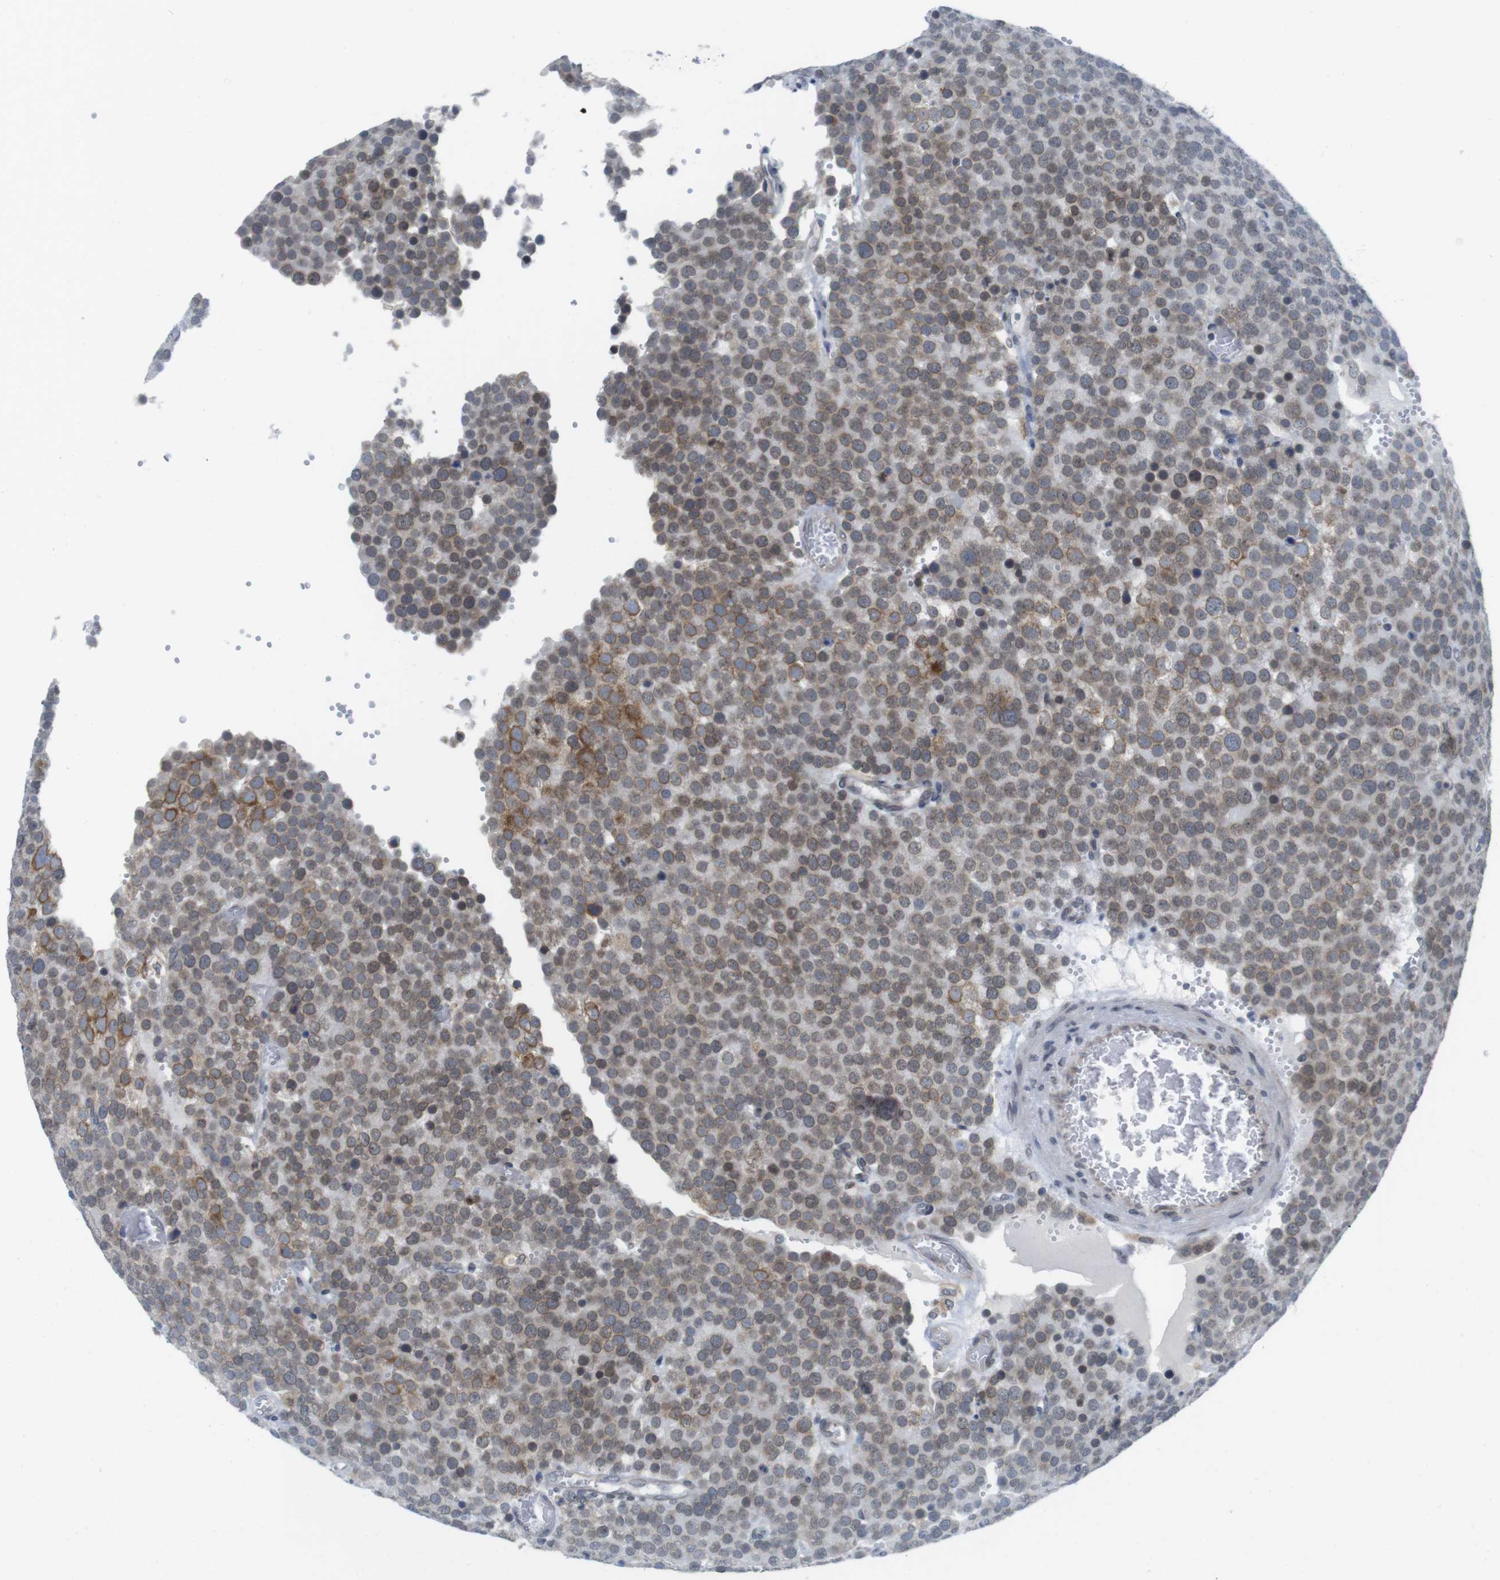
{"staining": {"intensity": "moderate", "quantity": "<25%", "location": "cytoplasmic/membranous"}, "tissue": "testis cancer", "cell_type": "Tumor cells", "image_type": "cancer", "snomed": [{"axis": "morphology", "description": "Normal tissue, NOS"}, {"axis": "morphology", "description": "Seminoma, NOS"}, {"axis": "topography", "description": "Testis"}], "caption": "Tumor cells show low levels of moderate cytoplasmic/membranous expression in about <25% of cells in human testis cancer (seminoma).", "gene": "ERGIC3", "patient": {"sex": "male", "age": 71}}